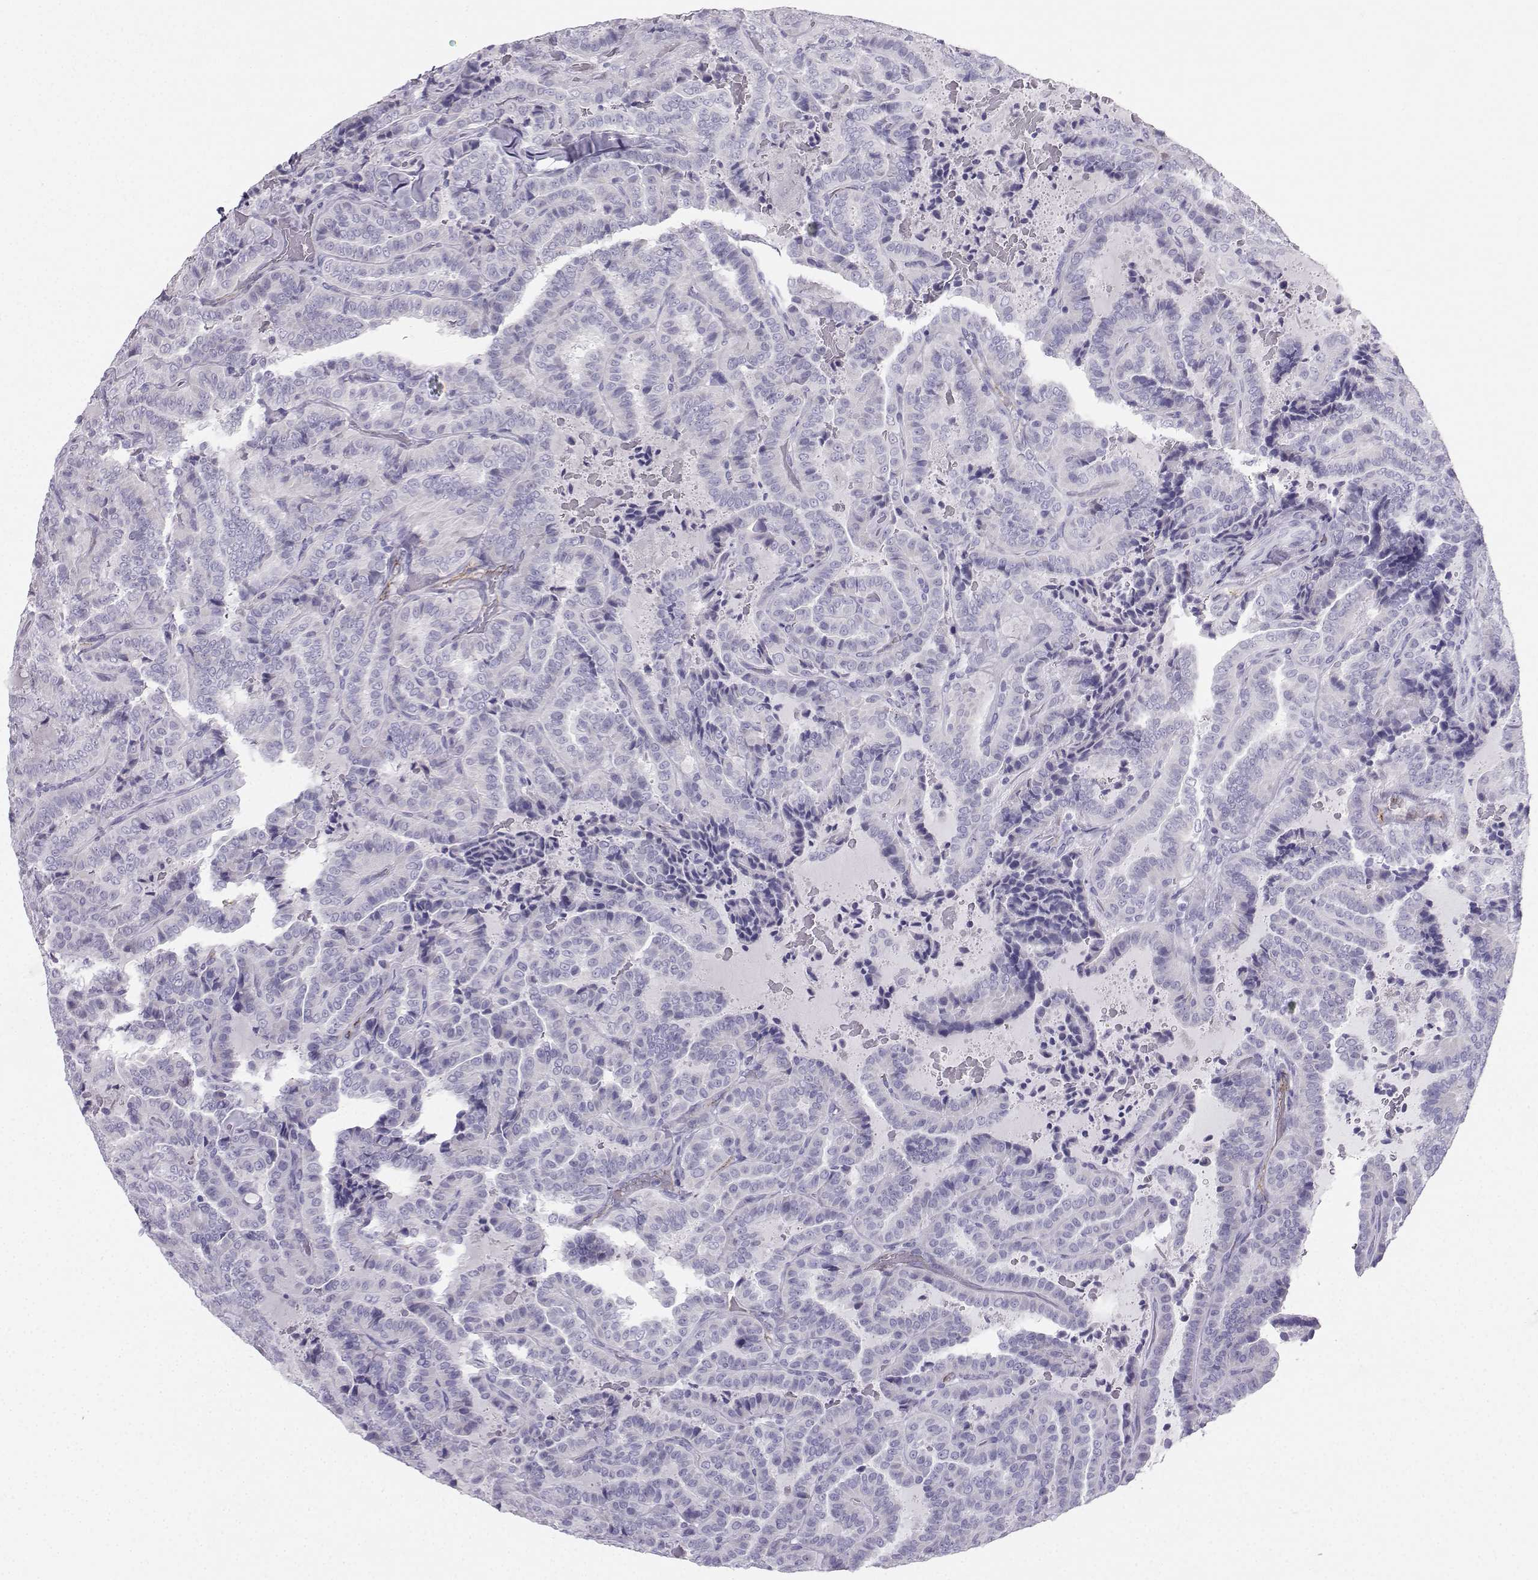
{"staining": {"intensity": "negative", "quantity": "none", "location": "none"}, "tissue": "thyroid cancer", "cell_type": "Tumor cells", "image_type": "cancer", "snomed": [{"axis": "morphology", "description": "Papillary adenocarcinoma, NOS"}, {"axis": "topography", "description": "Thyroid gland"}], "caption": "A high-resolution image shows IHC staining of papillary adenocarcinoma (thyroid), which reveals no significant staining in tumor cells.", "gene": "IQCD", "patient": {"sex": "female", "age": 39}}